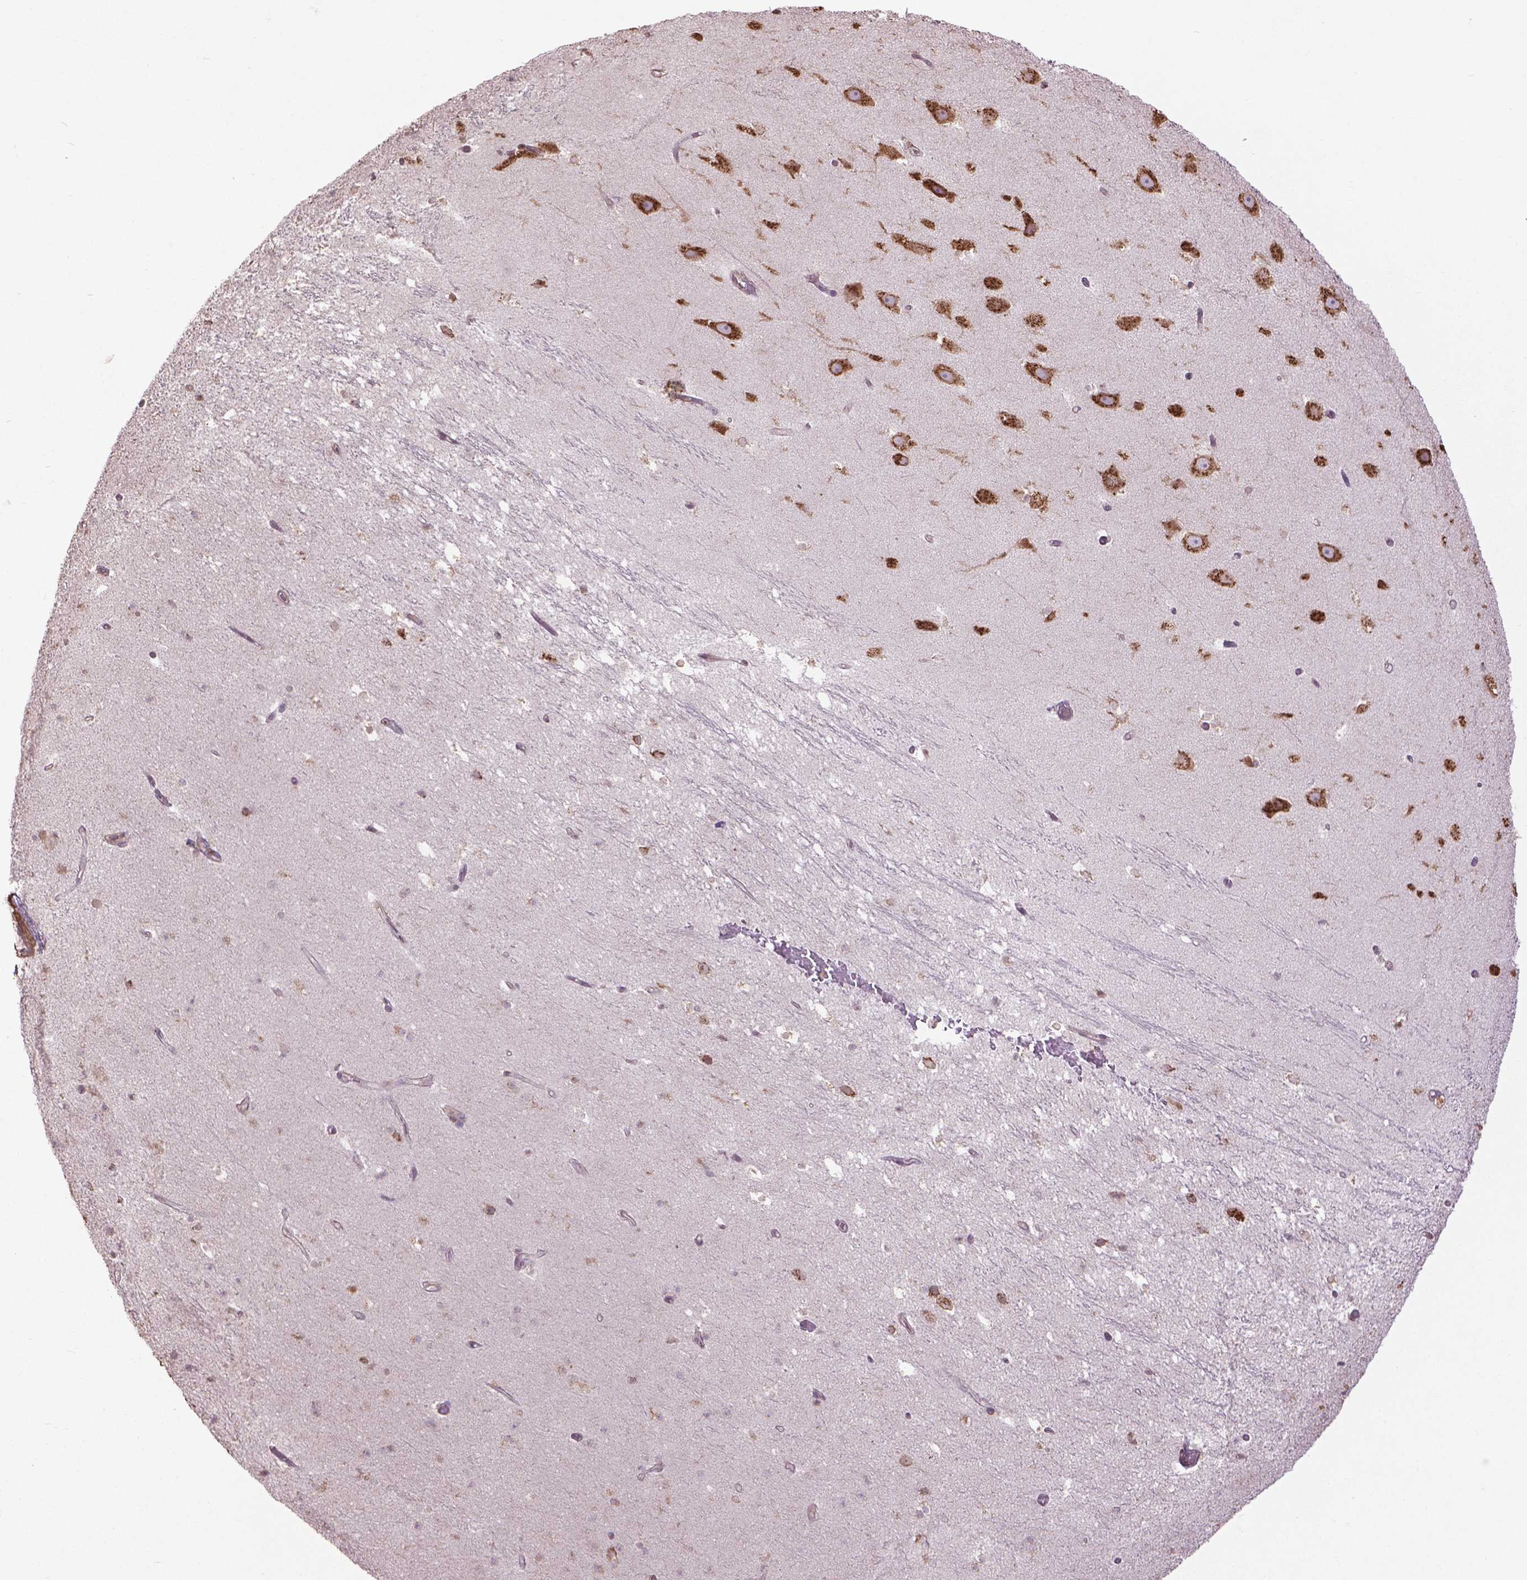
{"staining": {"intensity": "negative", "quantity": "none", "location": "none"}, "tissue": "hippocampus", "cell_type": "Glial cells", "image_type": "normal", "snomed": [{"axis": "morphology", "description": "Normal tissue, NOS"}, {"axis": "topography", "description": "Hippocampus"}], "caption": "This is an immunohistochemistry image of benign human hippocampus. There is no expression in glial cells.", "gene": "GAS1", "patient": {"sex": "male", "age": 26}}